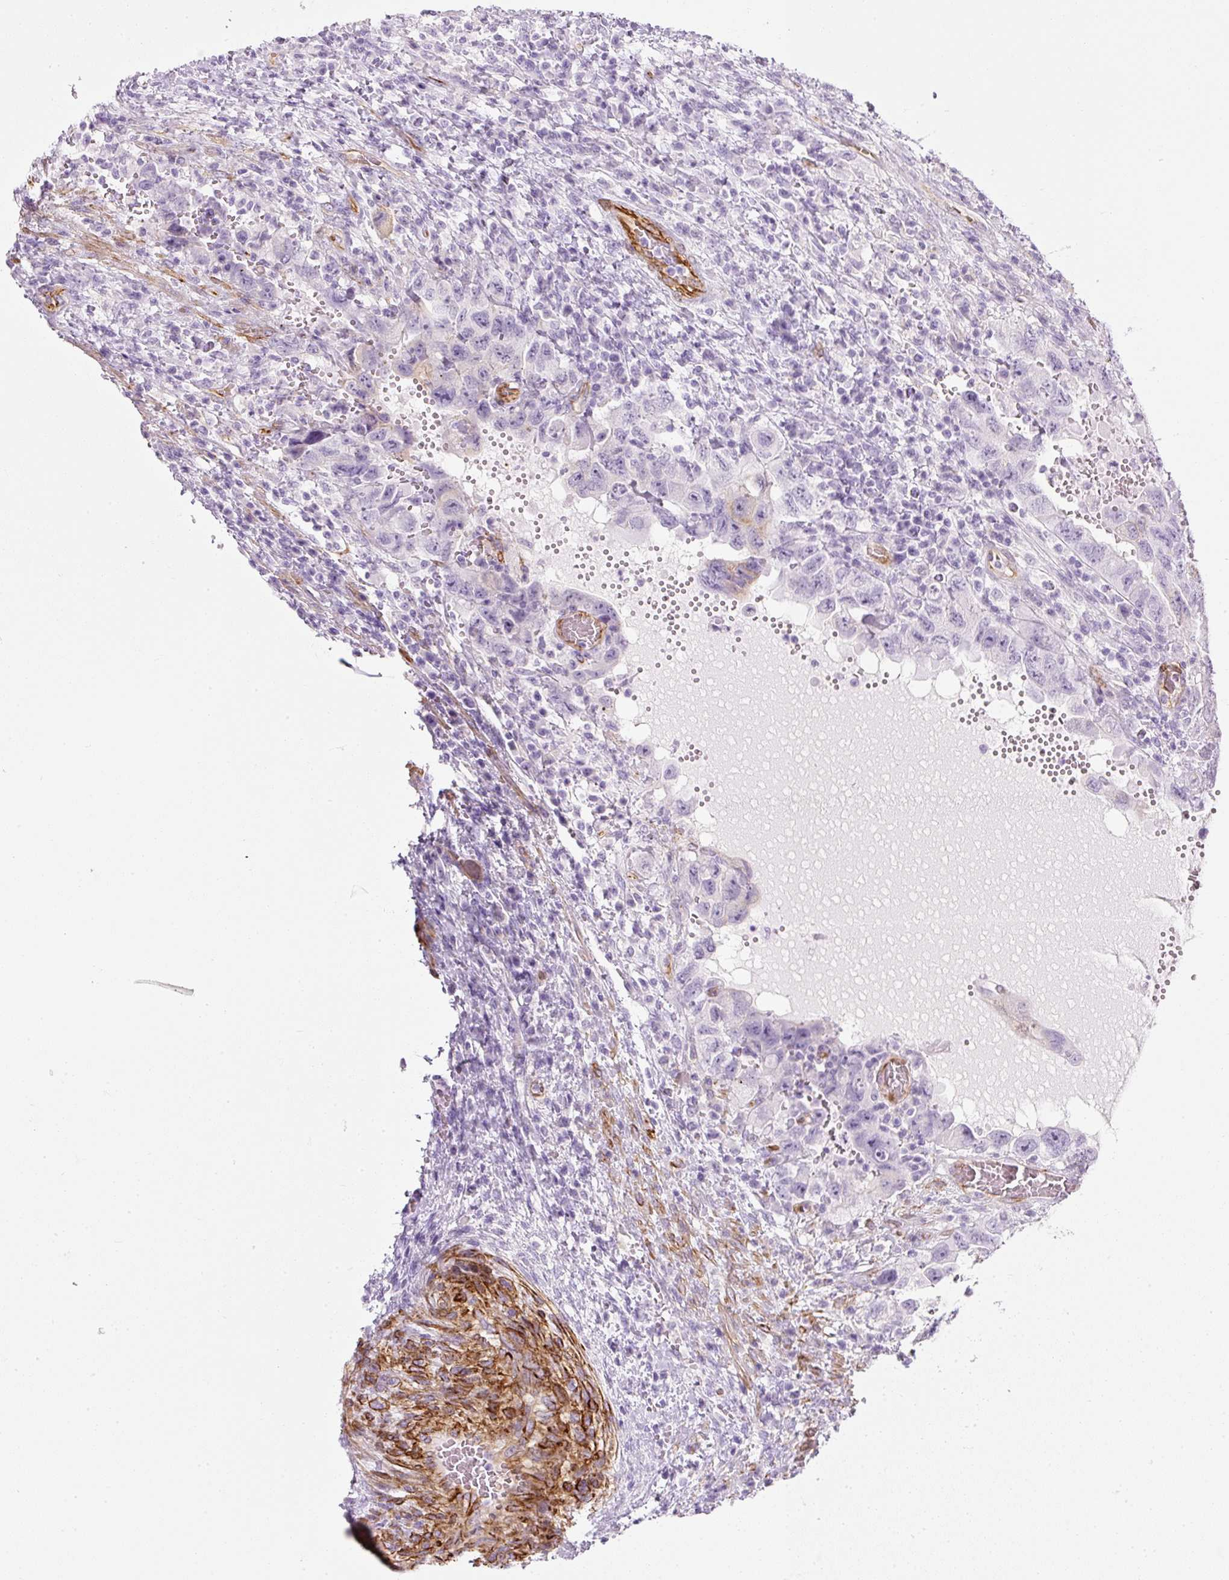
{"staining": {"intensity": "negative", "quantity": "none", "location": "none"}, "tissue": "testis cancer", "cell_type": "Tumor cells", "image_type": "cancer", "snomed": [{"axis": "morphology", "description": "Carcinoma, Embryonal, NOS"}, {"axis": "topography", "description": "Testis"}], "caption": "Immunohistochemistry of testis embryonal carcinoma exhibits no positivity in tumor cells.", "gene": "CAVIN3", "patient": {"sex": "male", "age": 26}}